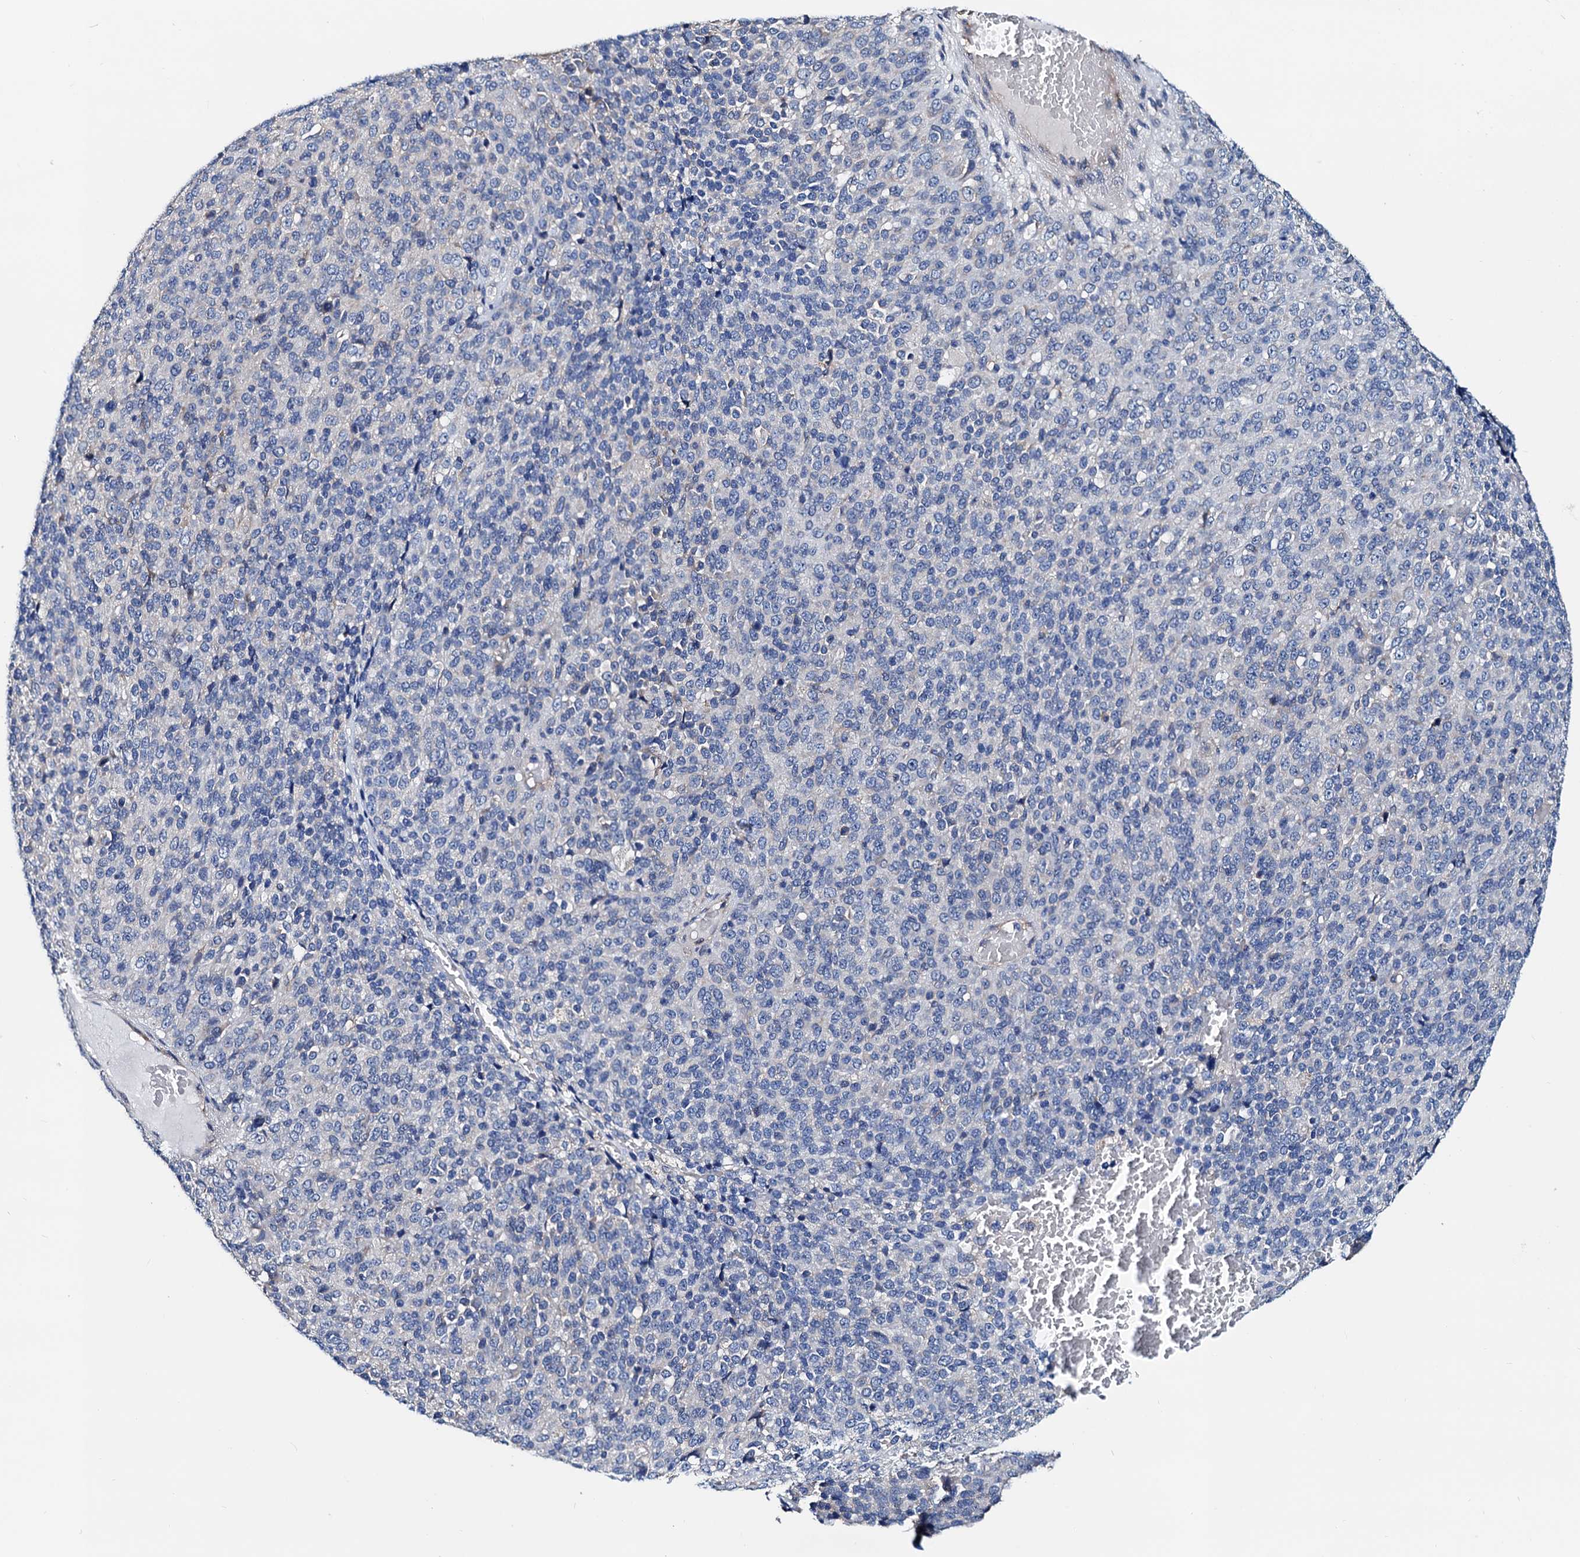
{"staining": {"intensity": "negative", "quantity": "none", "location": "none"}, "tissue": "melanoma", "cell_type": "Tumor cells", "image_type": "cancer", "snomed": [{"axis": "morphology", "description": "Malignant melanoma, Metastatic site"}, {"axis": "topography", "description": "Brain"}], "caption": "An IHC image of malignant melanoma (metastatic site) is shown. There is no staining in tumor cells of malignant melanoma (metastatic site).", "gene": "GCOM1", "patient": {"sex": "female", "age": 56}}